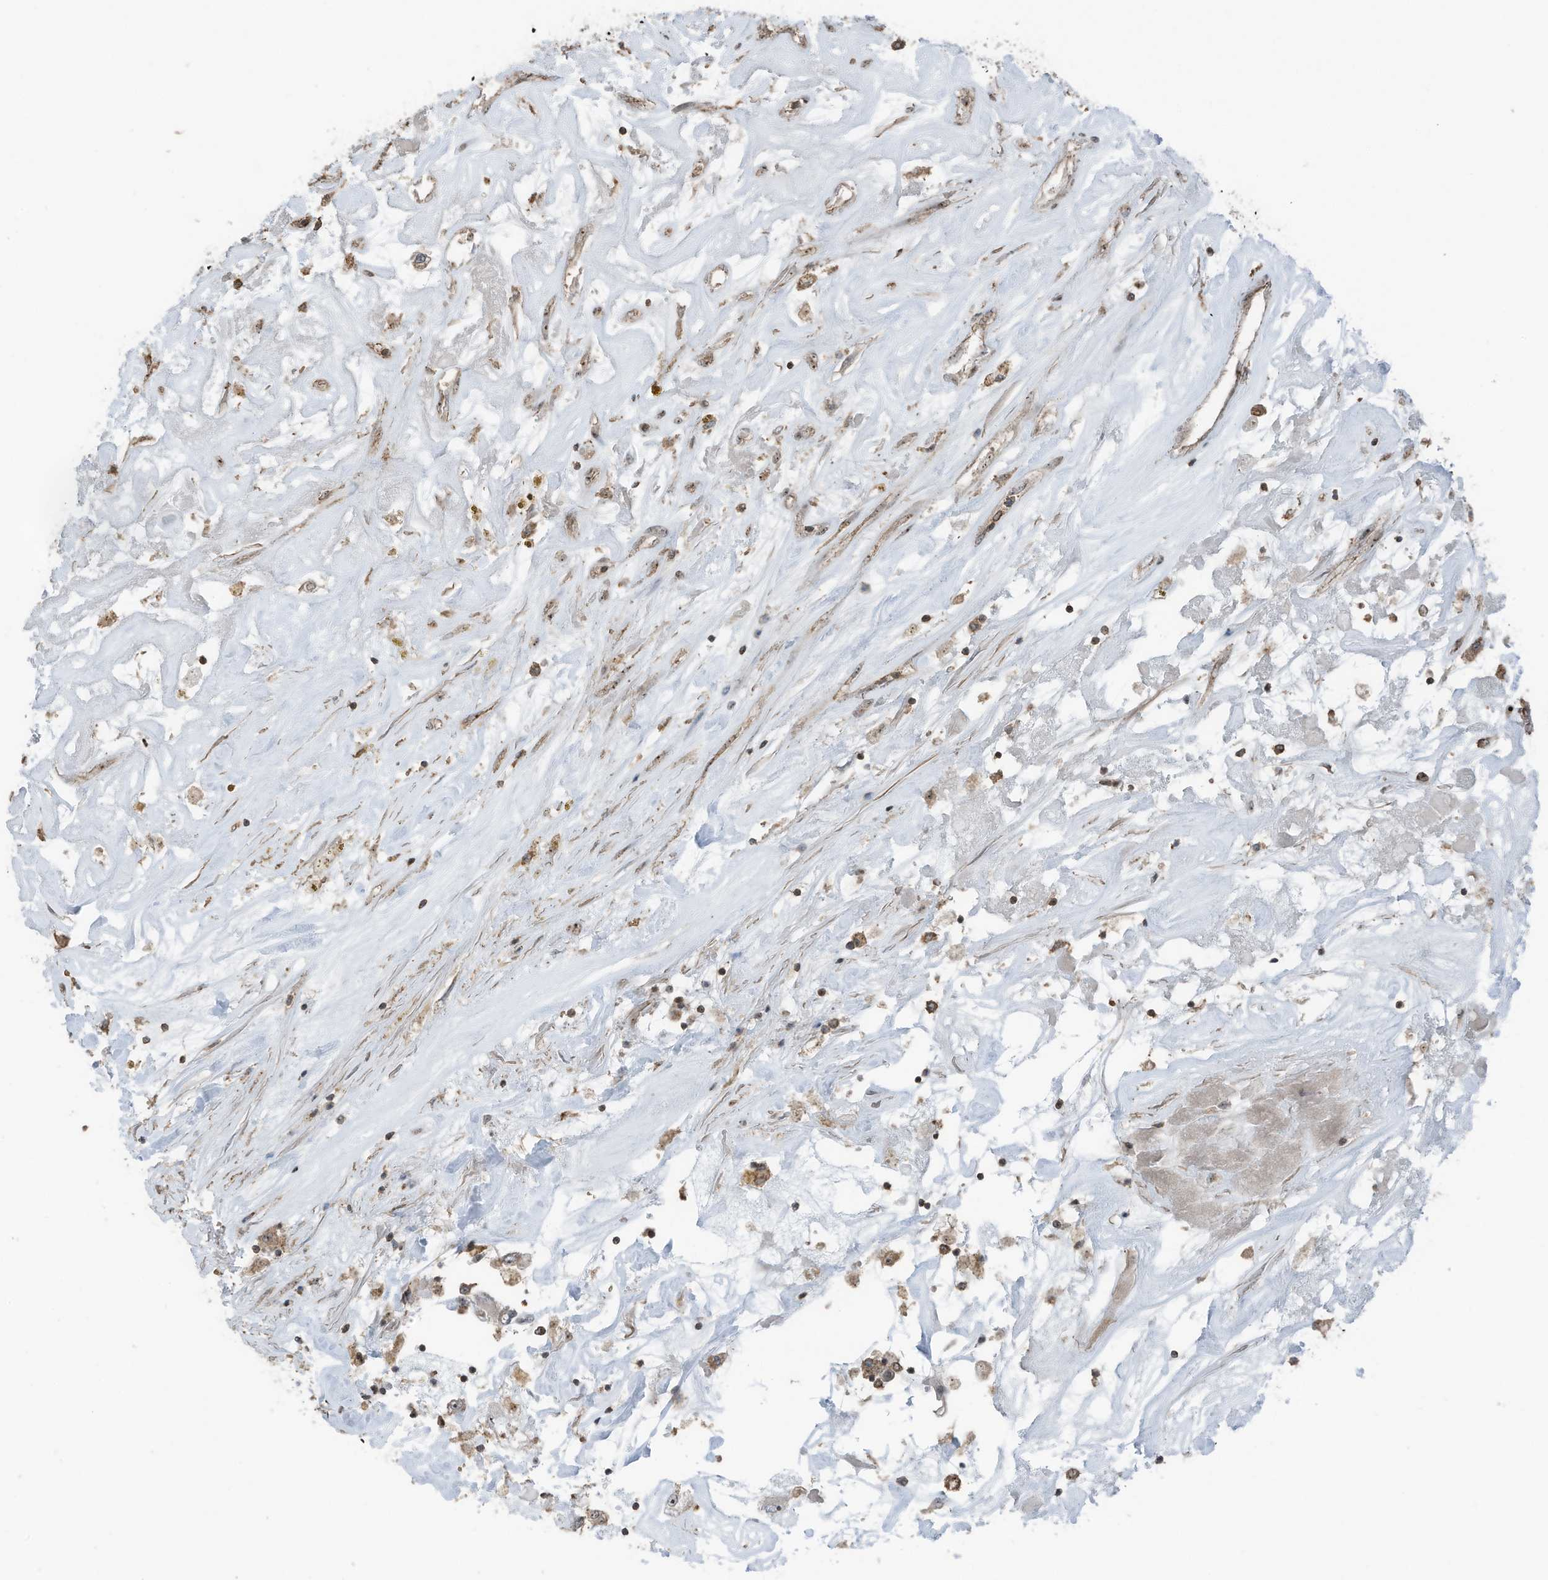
{"staining": {"intensity": "moderate", "quantity": ">75%", "location": "nuclear"}, "tissue": "renal cancer", "cell_type": "Tumor cells", "image_type": "cancer", "snomed": [{"axis": "morphology", "description": "Adenocarcinoma, NOS"}, {"axis": "topography", "description": "Kidney"}], "caption": "Human renal cancer (adenocarcinoma) stained with a protein marker reveals moderate staining in tumor cells.", "gene": "UTP3", "patient": {"sex": "female", "age": 52}}